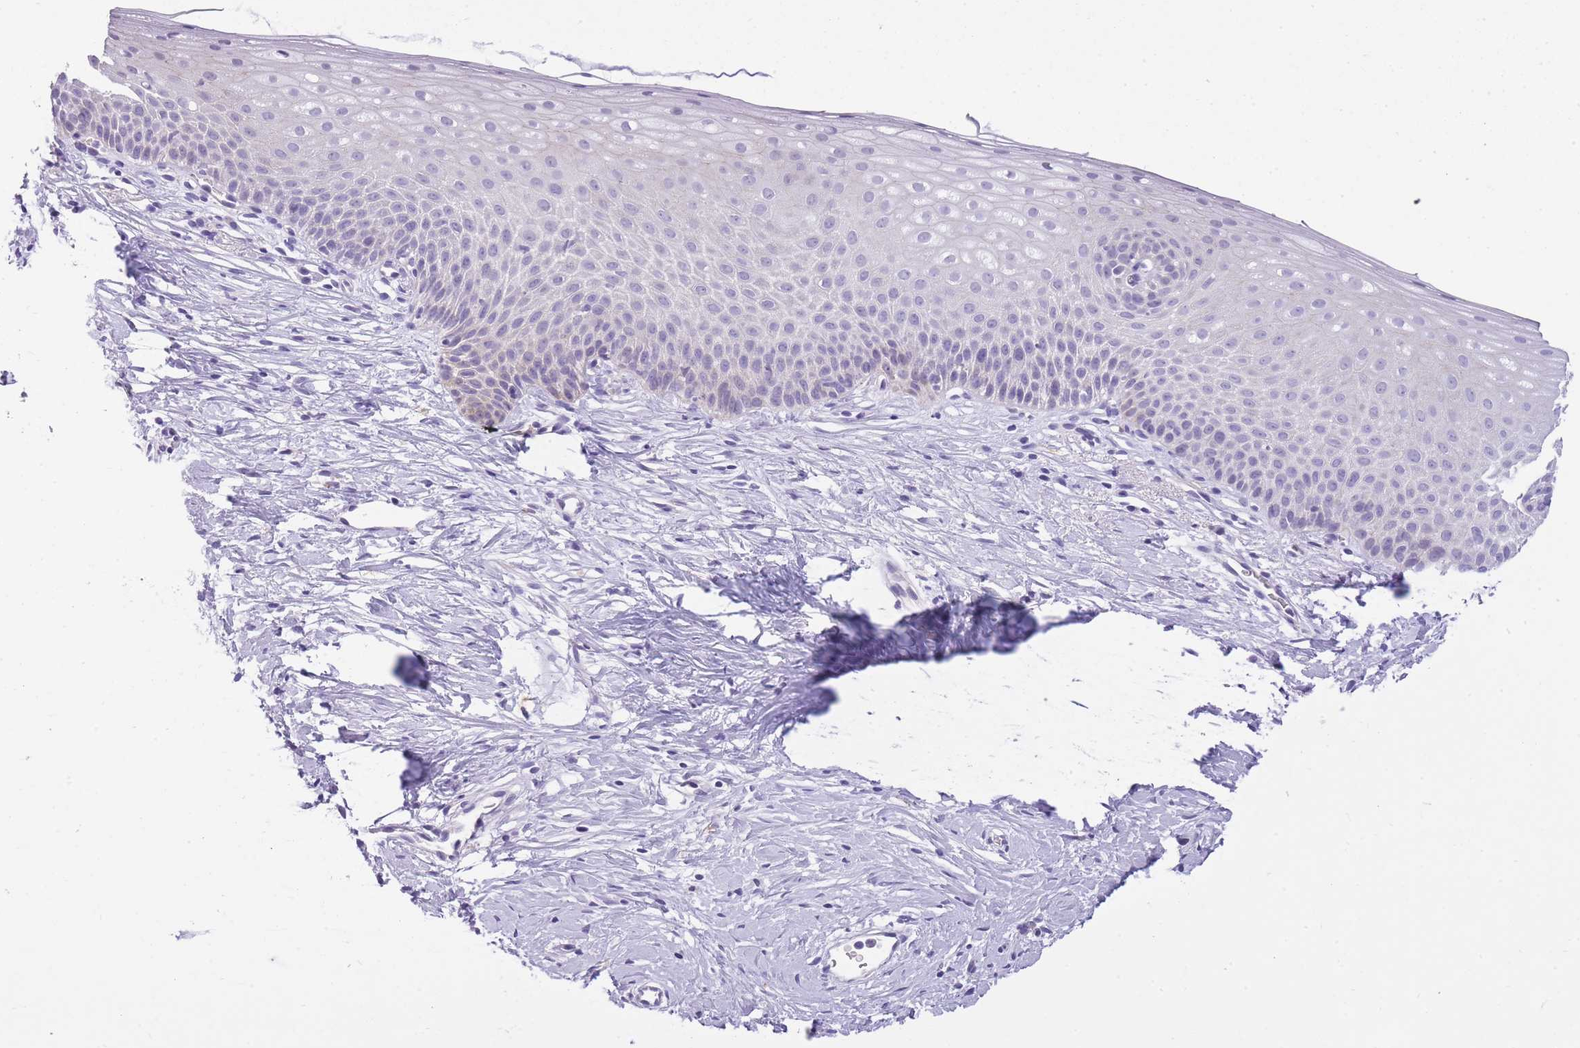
{"staining": {"intensity": "strong", "quantity": ">75%", "location": "cytoplasmic/membranous"}, "tissue": "cervix", "cell_type": "Glandular cells", "image_type": "normal", "snomed": [{"axis": "morphology", "description": "Normal tissue, NOS"}, {"axis": "topography", "description": "Cervix"}], "caption": "Immunohistochemistry photomicrograph of benign cervix: human cervix stained using IHC demonstrates high levels of strong protein expression localized specifically in the cytoplasmic/membranous of glandular cells, appearing as a cytoplasmic/membranous brown color.", "gene": "RADX", "patient": {"sex": "female", "age": 57}}